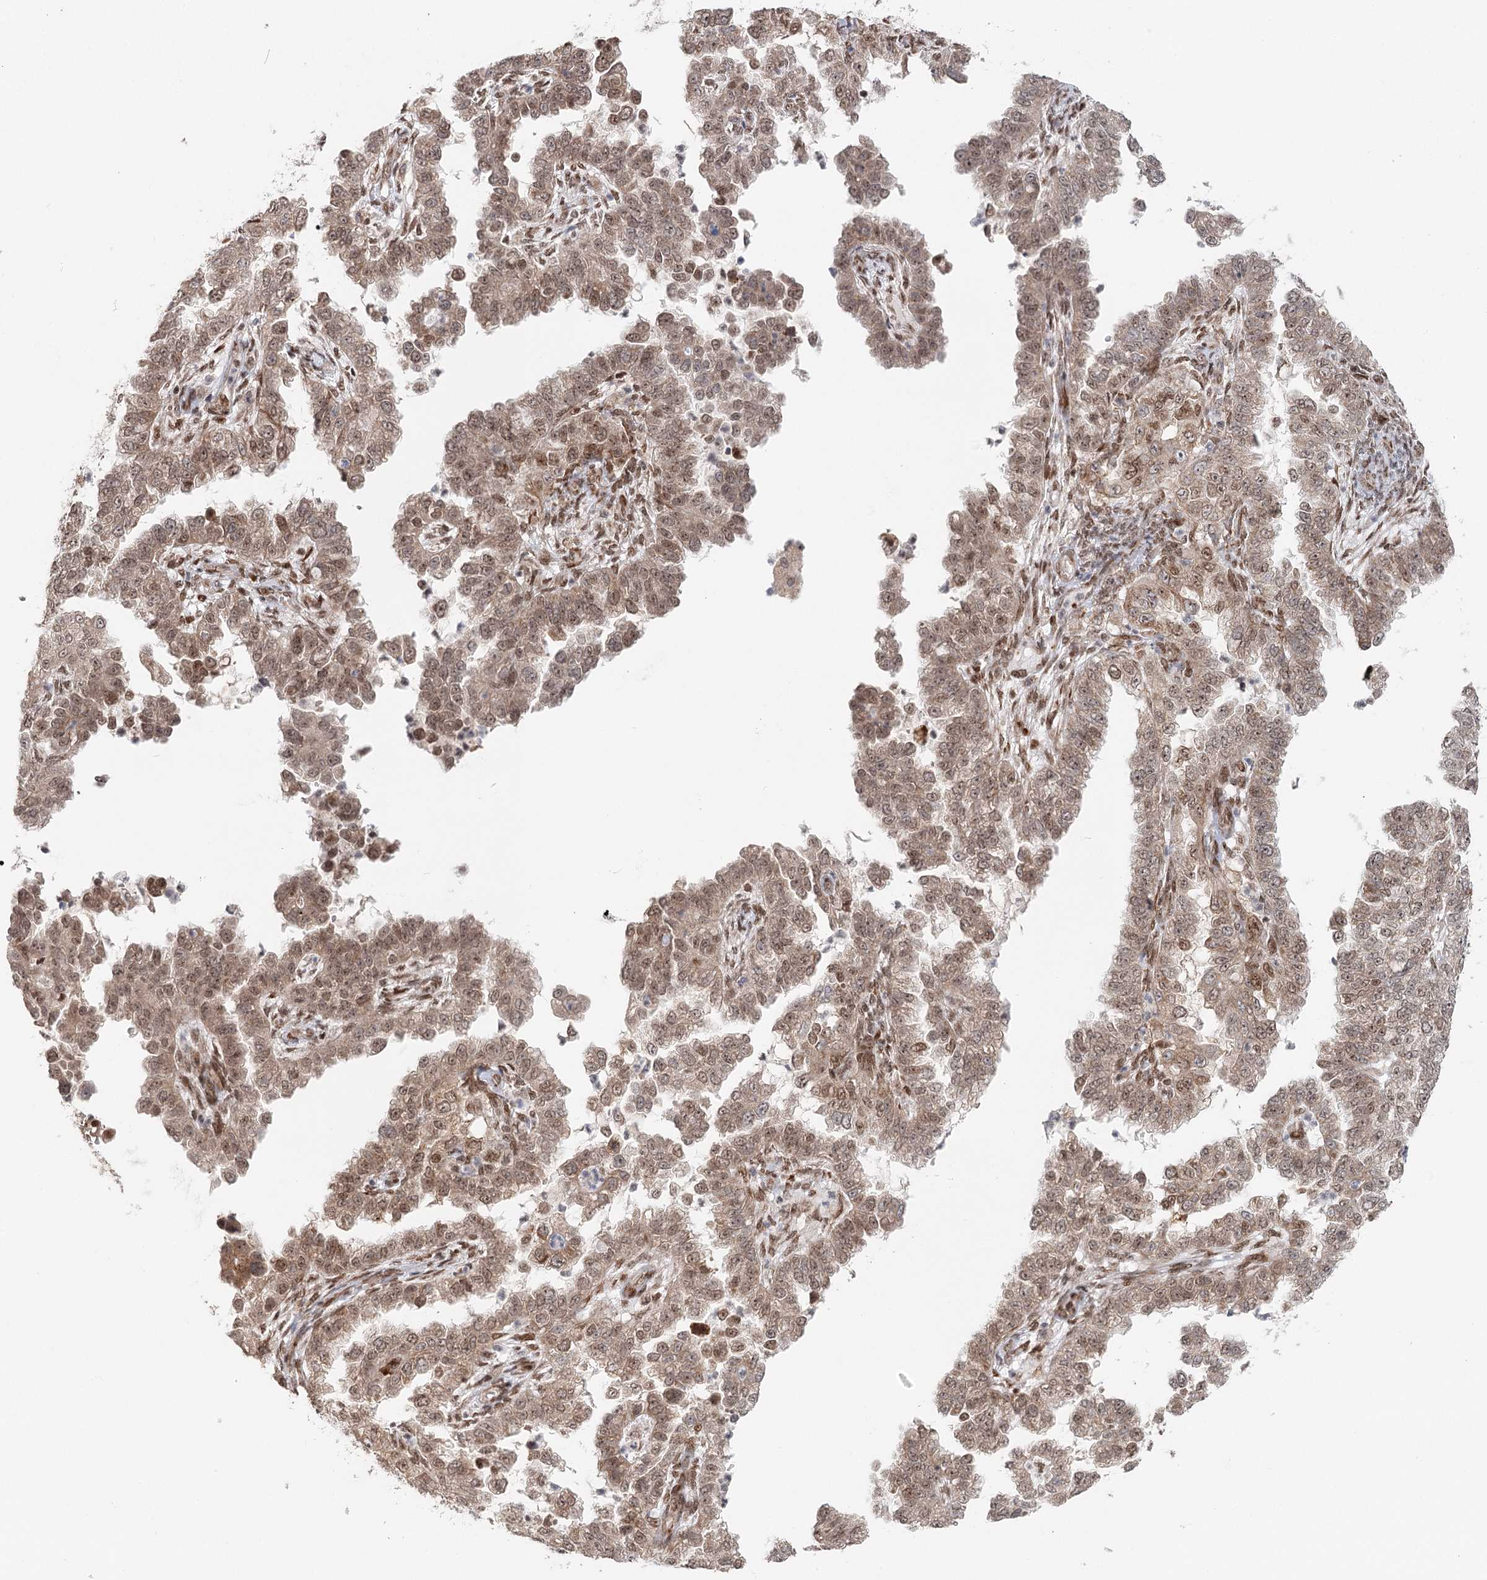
{"staining": {"intensity": "moderate", "quantity": ">75%", "location": "cytoplasmic/membranous,nuclear"}, "tissue": "endometrial cancer", "cell_type": "Tumor cells", "image_type": "cancer", "snomed": [{"axis": "morphology", "description": "Adenocarcinoma, NOS"}, {"axis": "topography", "description": "Endometrium"}], "caption": "Endometrial adenocarcinoma stained with IHC shows moderate cytoplasmic/membranous and nuclear positivity in about >75% of tumor cells. The protein of interest is shown in brown color, while the nuclei are stained blue.", "gene": "BNIP5", "patient": {"sex": "female", "age": 85}}